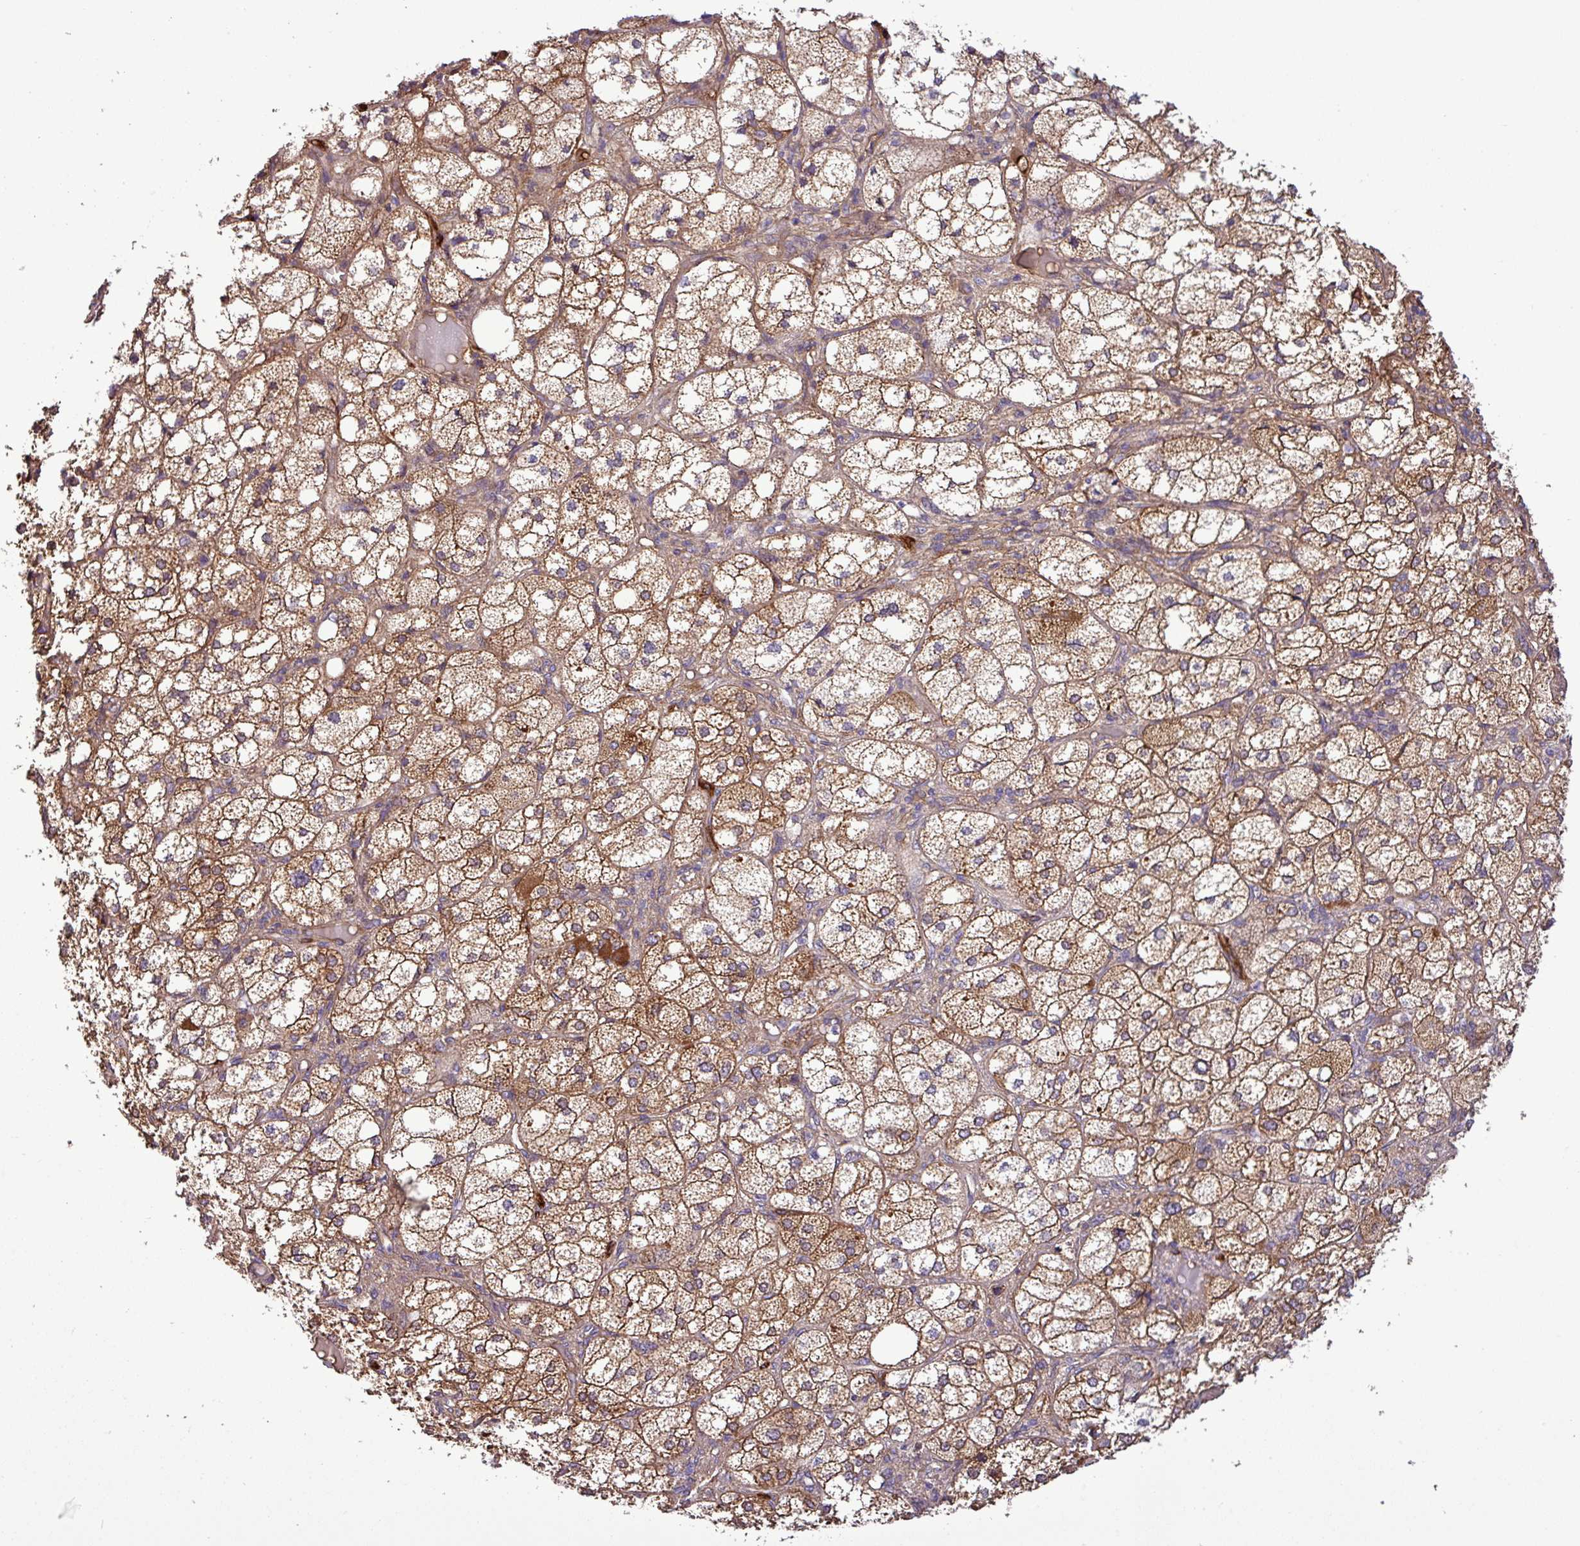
{"staining": {"intensity": "strong", "quantity": ">75%", "location": "cytoplasmic/membranous"}, "tissue": "adrenal gland", "cell_type": "Glandular cells", "image_type": "normal", "snomed": [{"axis": "morphology", "description": "Normal tissue, NOS"}, {"axis": "topography", "description": "Adrenal gland"}], "caption": "The histopathology image shows staining of unremarkable adrenal gland, revealing strong cytoplasmic/membranous protein positivity (brown color) within glandular cells.", "gene": "CWH43", "patient": {"sex": "female", "age": 61}}